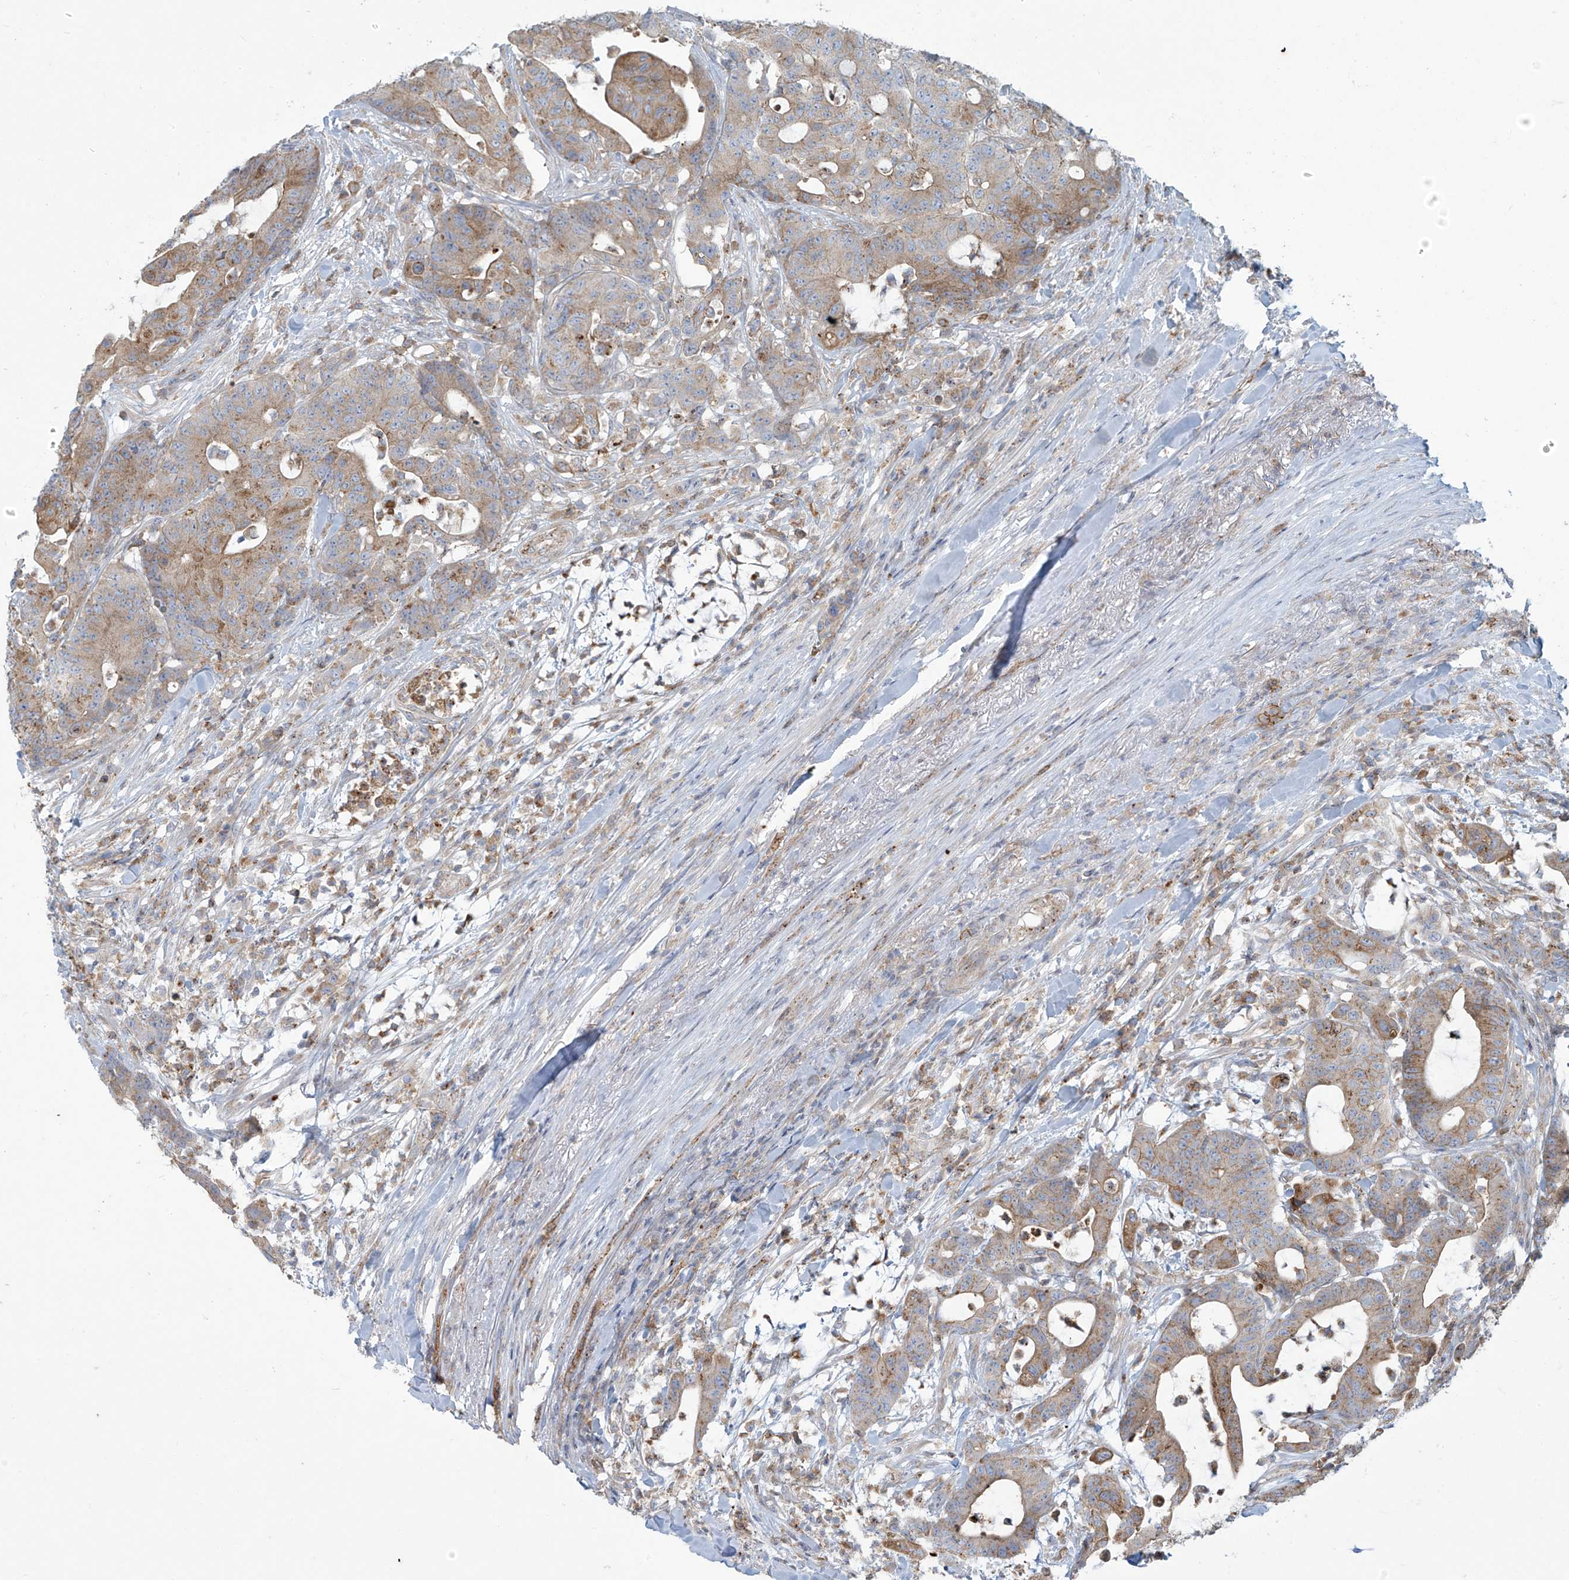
{"staining": {"intensity": "moderate", "quantity": "25%-75%", "location": "cytoplasmic/membranous"}, "tissue": "colorectal cancer", "cell_type": "Tumor cells", "image_type": "cancer", "snomed": [{"axis": "morphology", "description": "Adenocarcinoma, NOS"}, {"axis": "topography", "description": "Colon"}], "caption": "Immunohistochemical staining of colorectal adenocarcinoma displays medium levels of moderate cytoplasmic/membranous staining in approximately 25%-75% of tumor cells.", "gene": "LZTS3", "patient": {"sex": "female", "age": 84}}